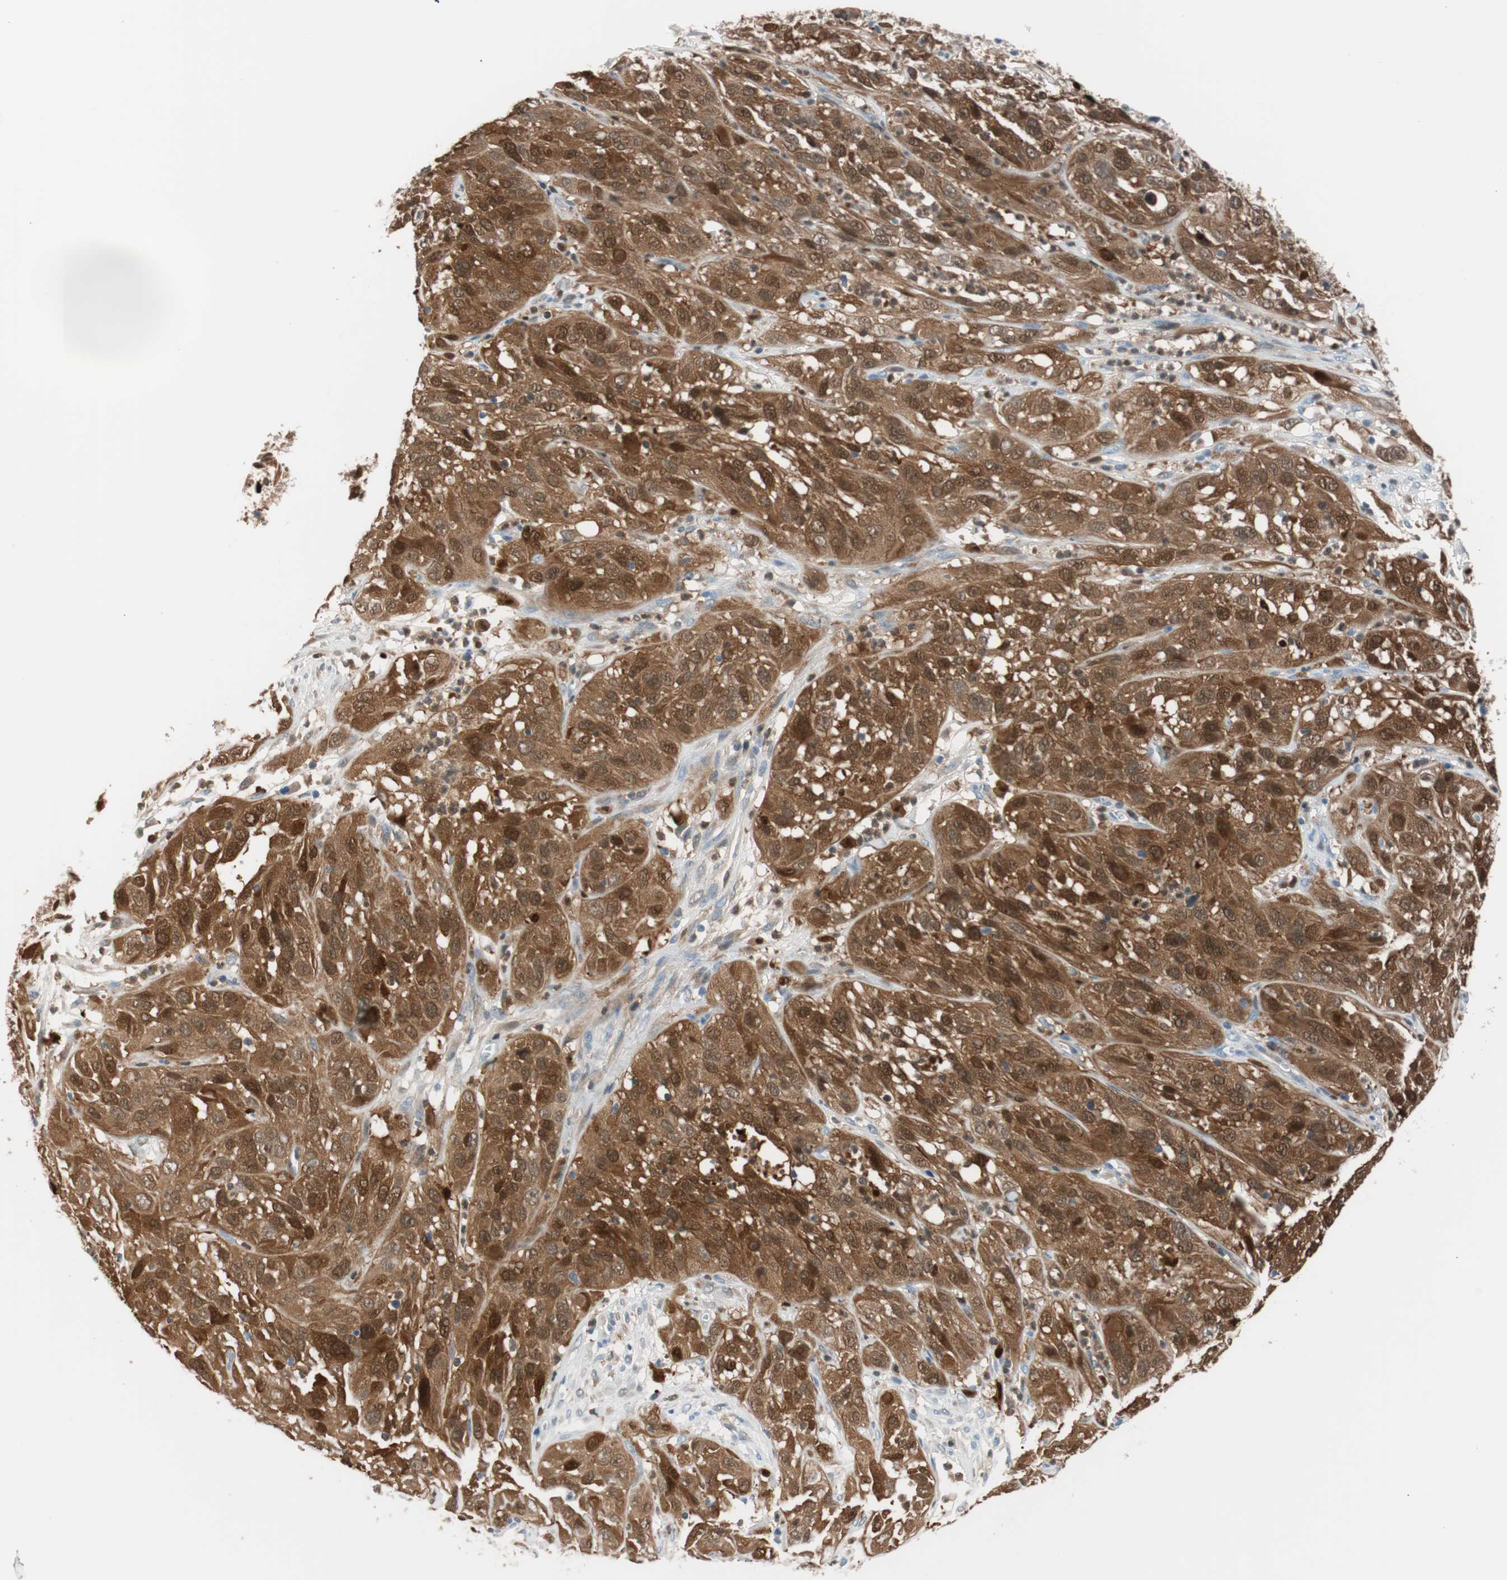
{"staining": {"intensity": "strong", "quantity": ">75%", "location": "cytoplasmic/membranous,nuclear"}, "tissue": "cervical cancer", "cell_type": "Tumor cells", "image_type": "cancer", "snomed": [{"axis": "morphology", "description": "Squamous cell carcinoma, NOS"}, {"axis": "topography", "description": "Cervix"}], "caption": "Tumor cells reveal strong cytoplasmic/membranous and nuclear positivity in about >75% of cells in squamous cell carcinoma (cervical). (DAB = brown stain, brightfield microscopy at high magnification).", "gene": "IL18", "patient": {"sex": "female", "age": 32}}